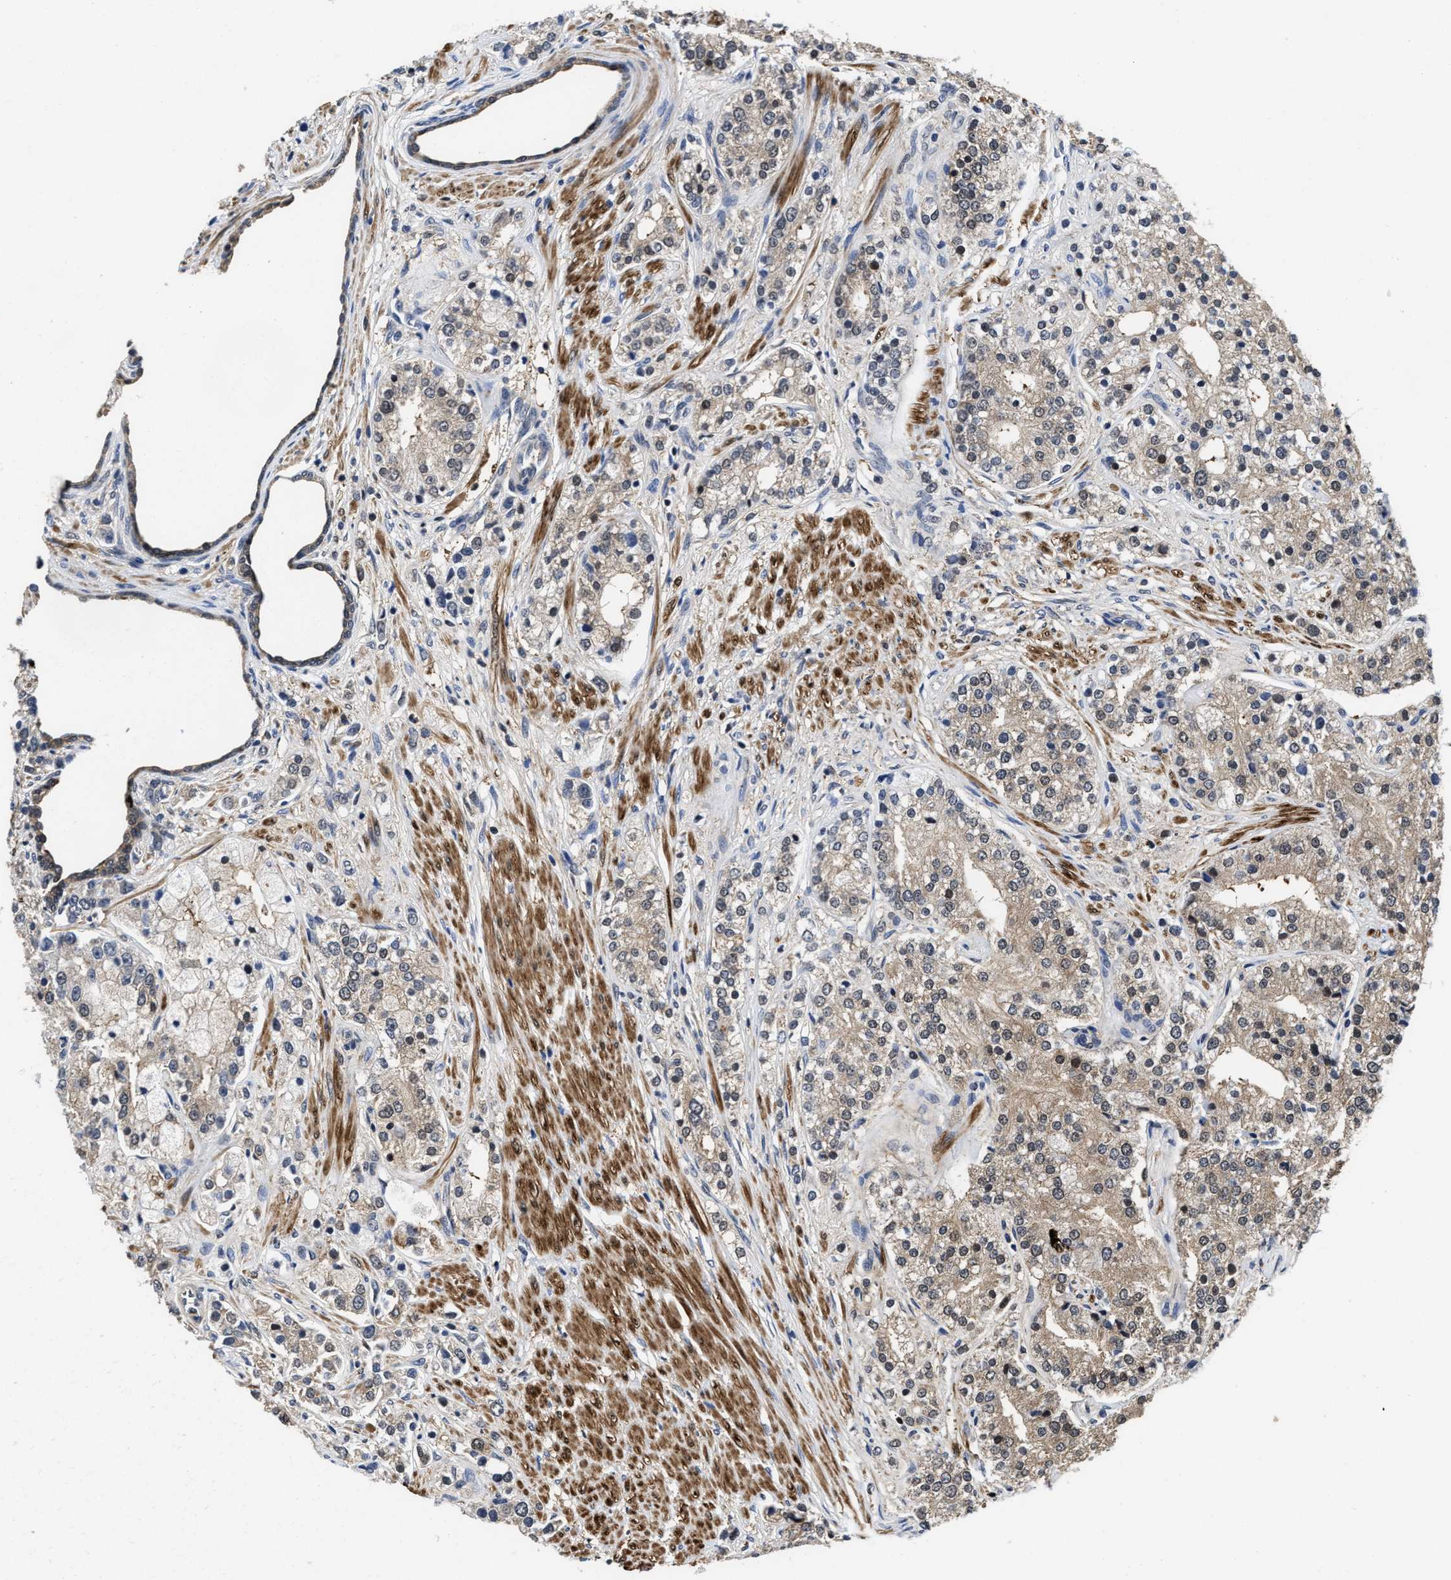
{"staining": {"intensity": "weak", "quantity": "25%-75%", "location": "cytoplasmic/membranous,nuclear"}, "tissue": "prostate cancer", "cell_type": "Tumor cells", "image_type": "cancer", "snomed": [{"axis": "morphology", "description": "Adenocarcinoma, High grade"}, {"axis": "topography", "description": "Prostate"}], "caption": "Weak cytoplasmic/membranous and nuclear staining for a protein is identified in approximately 25%-75% of tumor cells of prostate cancer using immunohistochemistry.", "gene": "KIF12", "patient": {"sex": "male", "age": 50}}